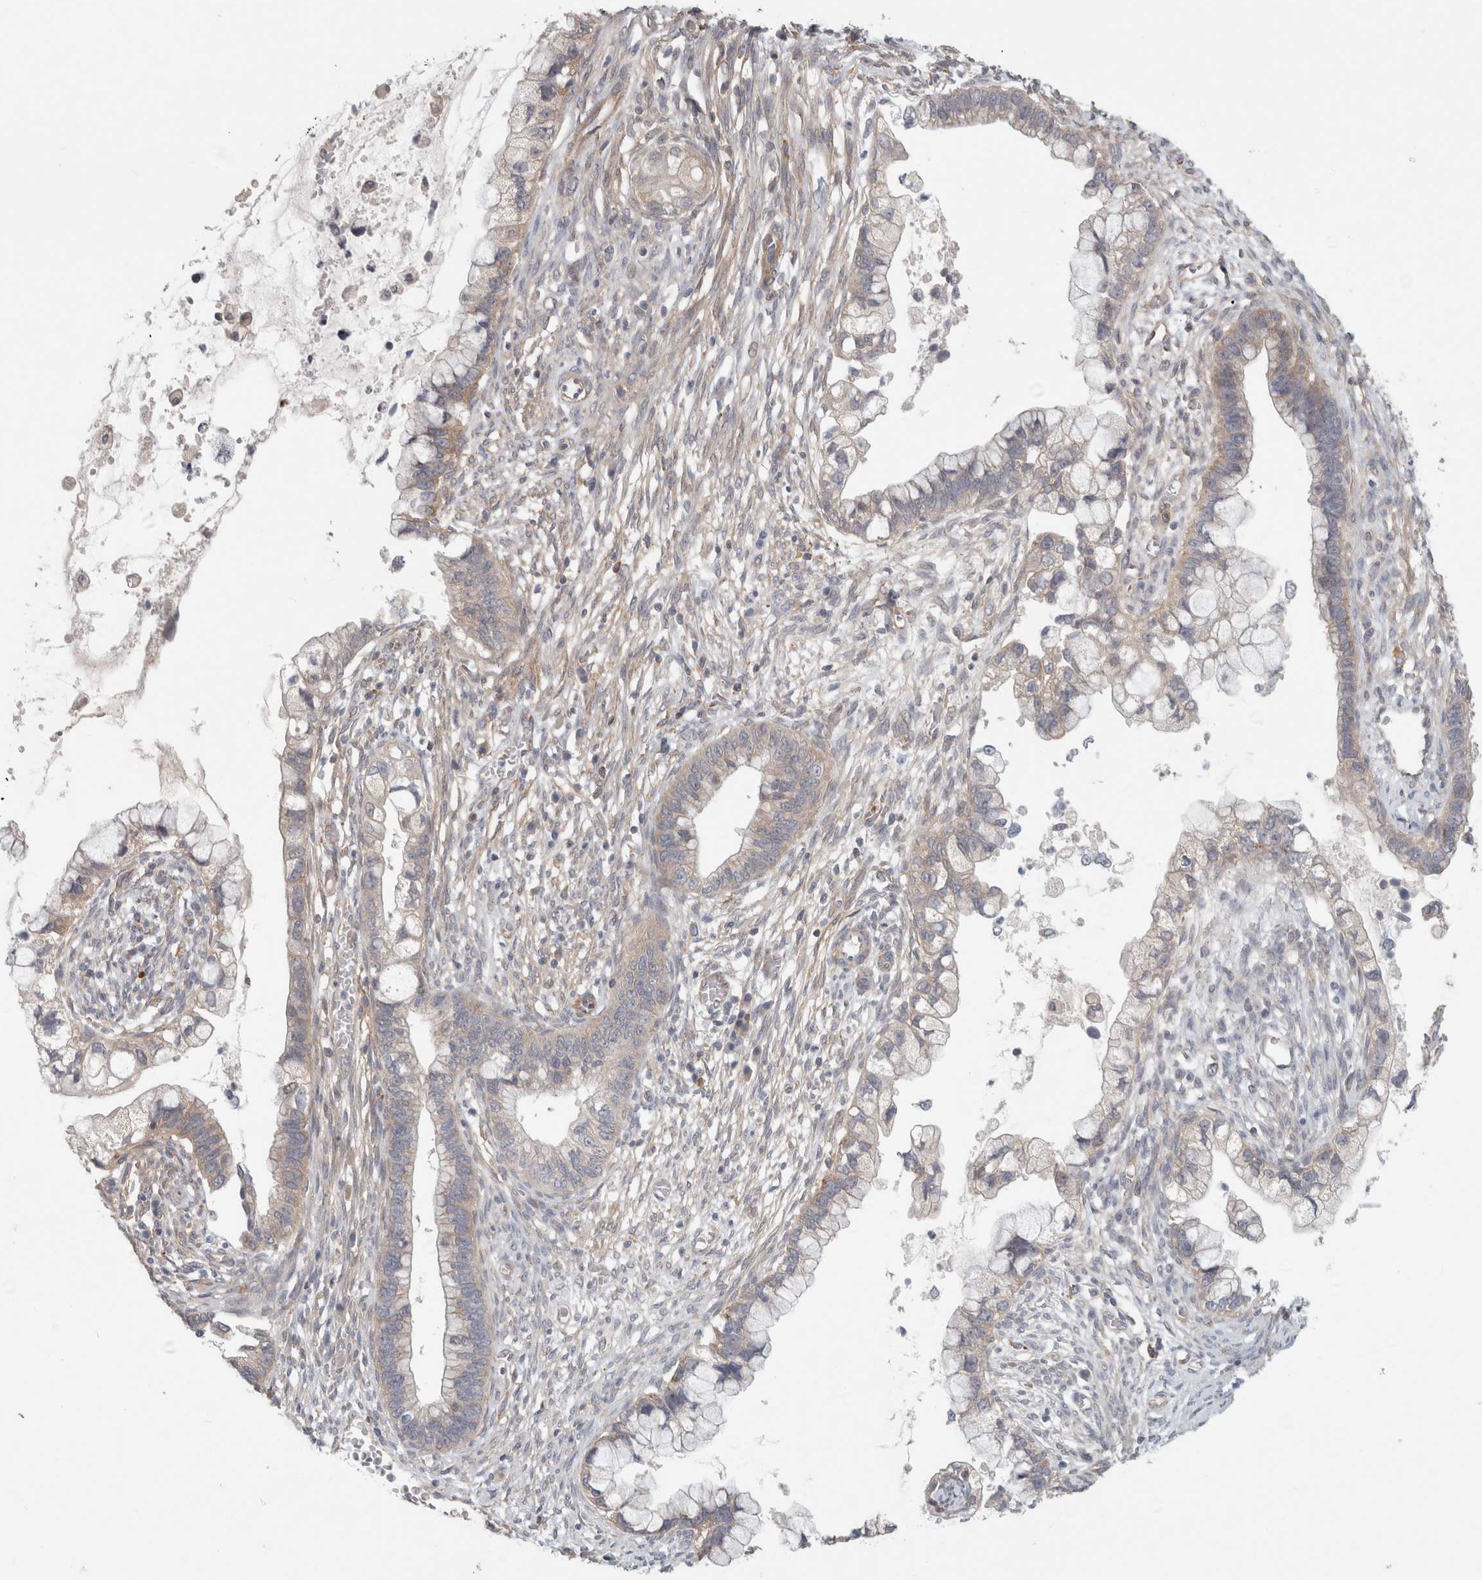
{"staining": {"intensity": "weak", "quantity": "<25%", "location": "cytoplasmic/membranous"}, "tissue": "cervical cancer", "cell_type": "Tumor cells", "image_type": "cancer", "snomed": [{"axis": "morphology", "description": "Adenocarcinoma, NOS"}, {"axis": "topography", "description": "Cervix"}], "caption": "IHC of human cervical cancer (adenocarcinoma) reveals no positivity in tumor cells. (DAB immunohistochemistry (IHC), high magnification).", "gene": "RASAL2", "patient": {"sex": "female", "age": 44}}